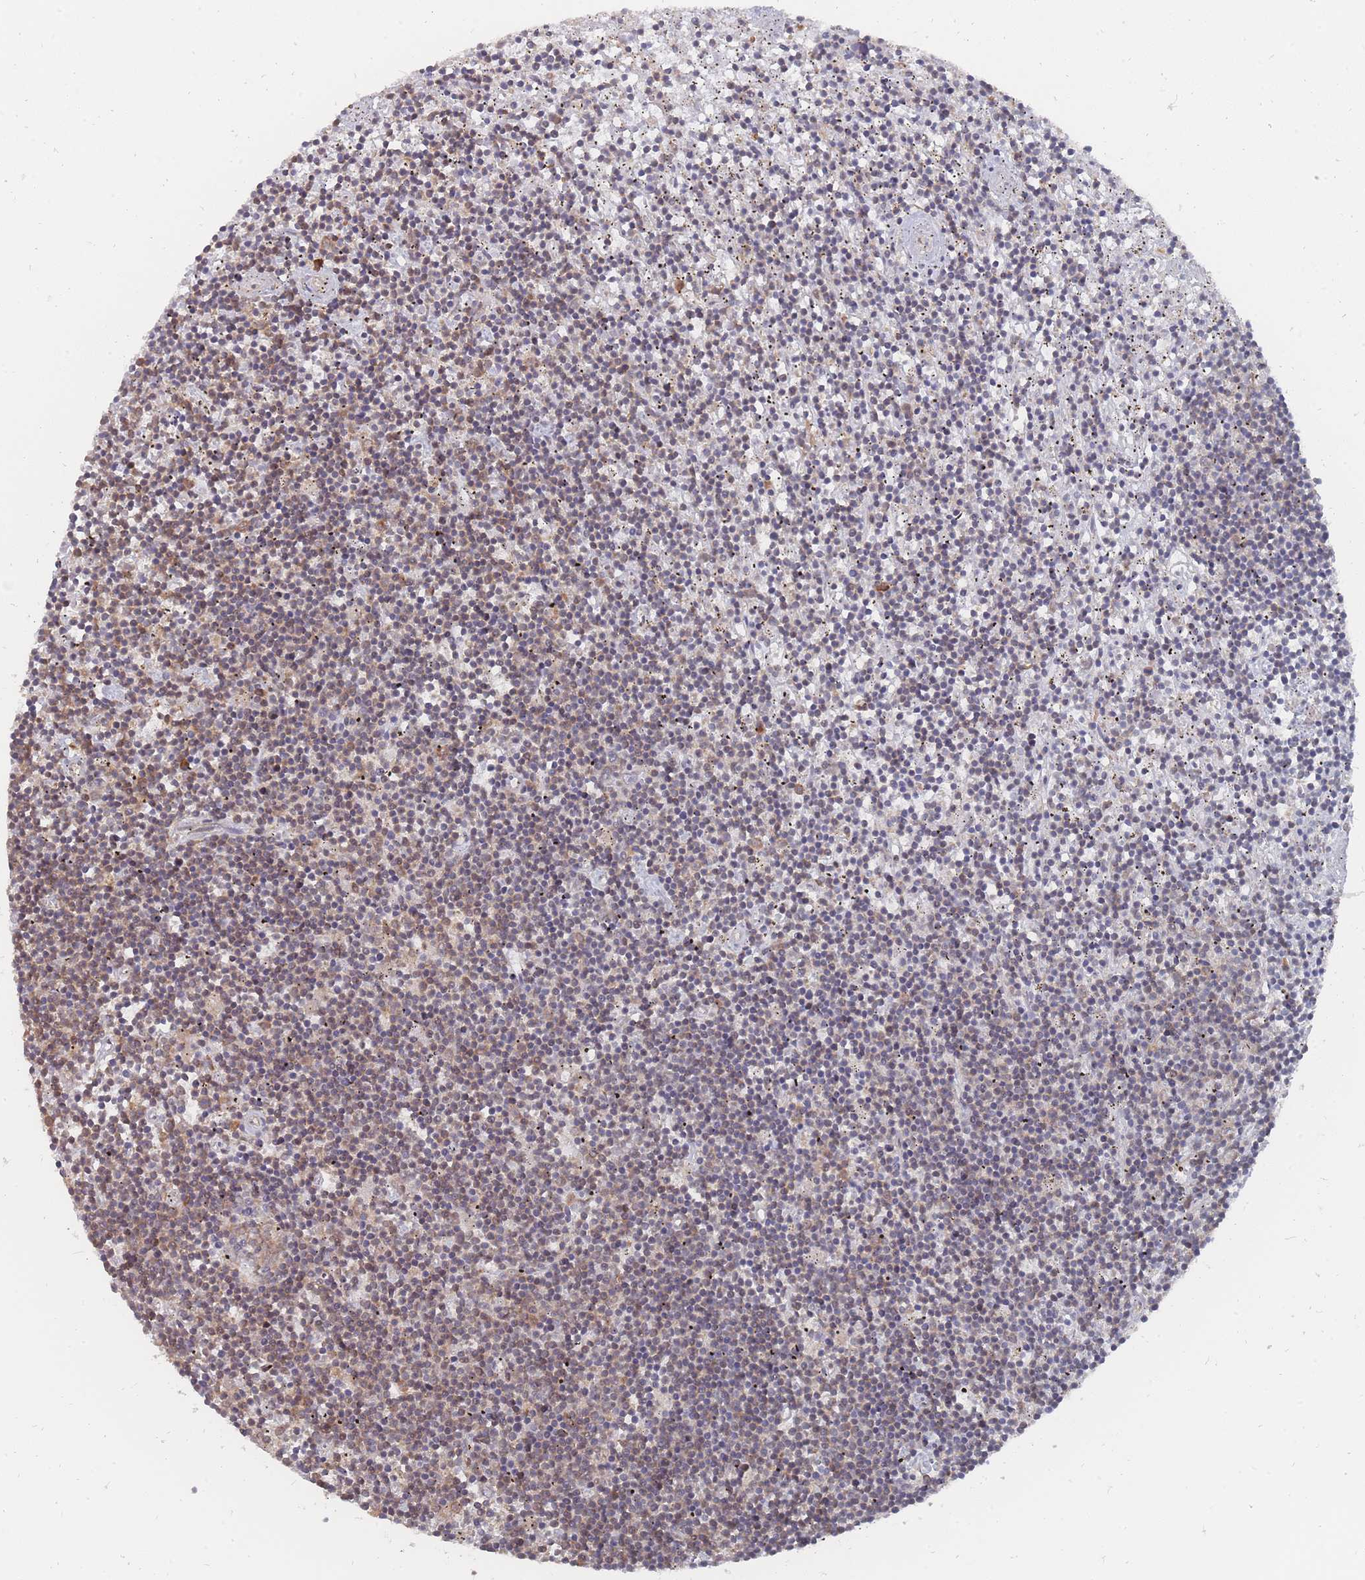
{"staining": {"intensity": "weak", "quantity": "25%-75%", "location": "cytoplasmic/membranous"}, "tissue": "lymphoma", "cell_type": "Tumor cells", "image_type": "cancer", "snomed": [{"axis": "morphology", "description": "Malignant lymphoma, non-Hodgkin's type, Low grade"}, {"axis": "topography", "description": "Spleen"}], "caption": "This micrograph demonstrates low-grade malignant lymphoma, non-Hodgkin's type stained with IHC to label a protein in brown. The cytoplasmic/membranous of tumor cells show weak positivity for the protein. Nuclei are counter-stained blue.", "gene": "NKD1", "patient": {"sex": "male", "age": 76}}